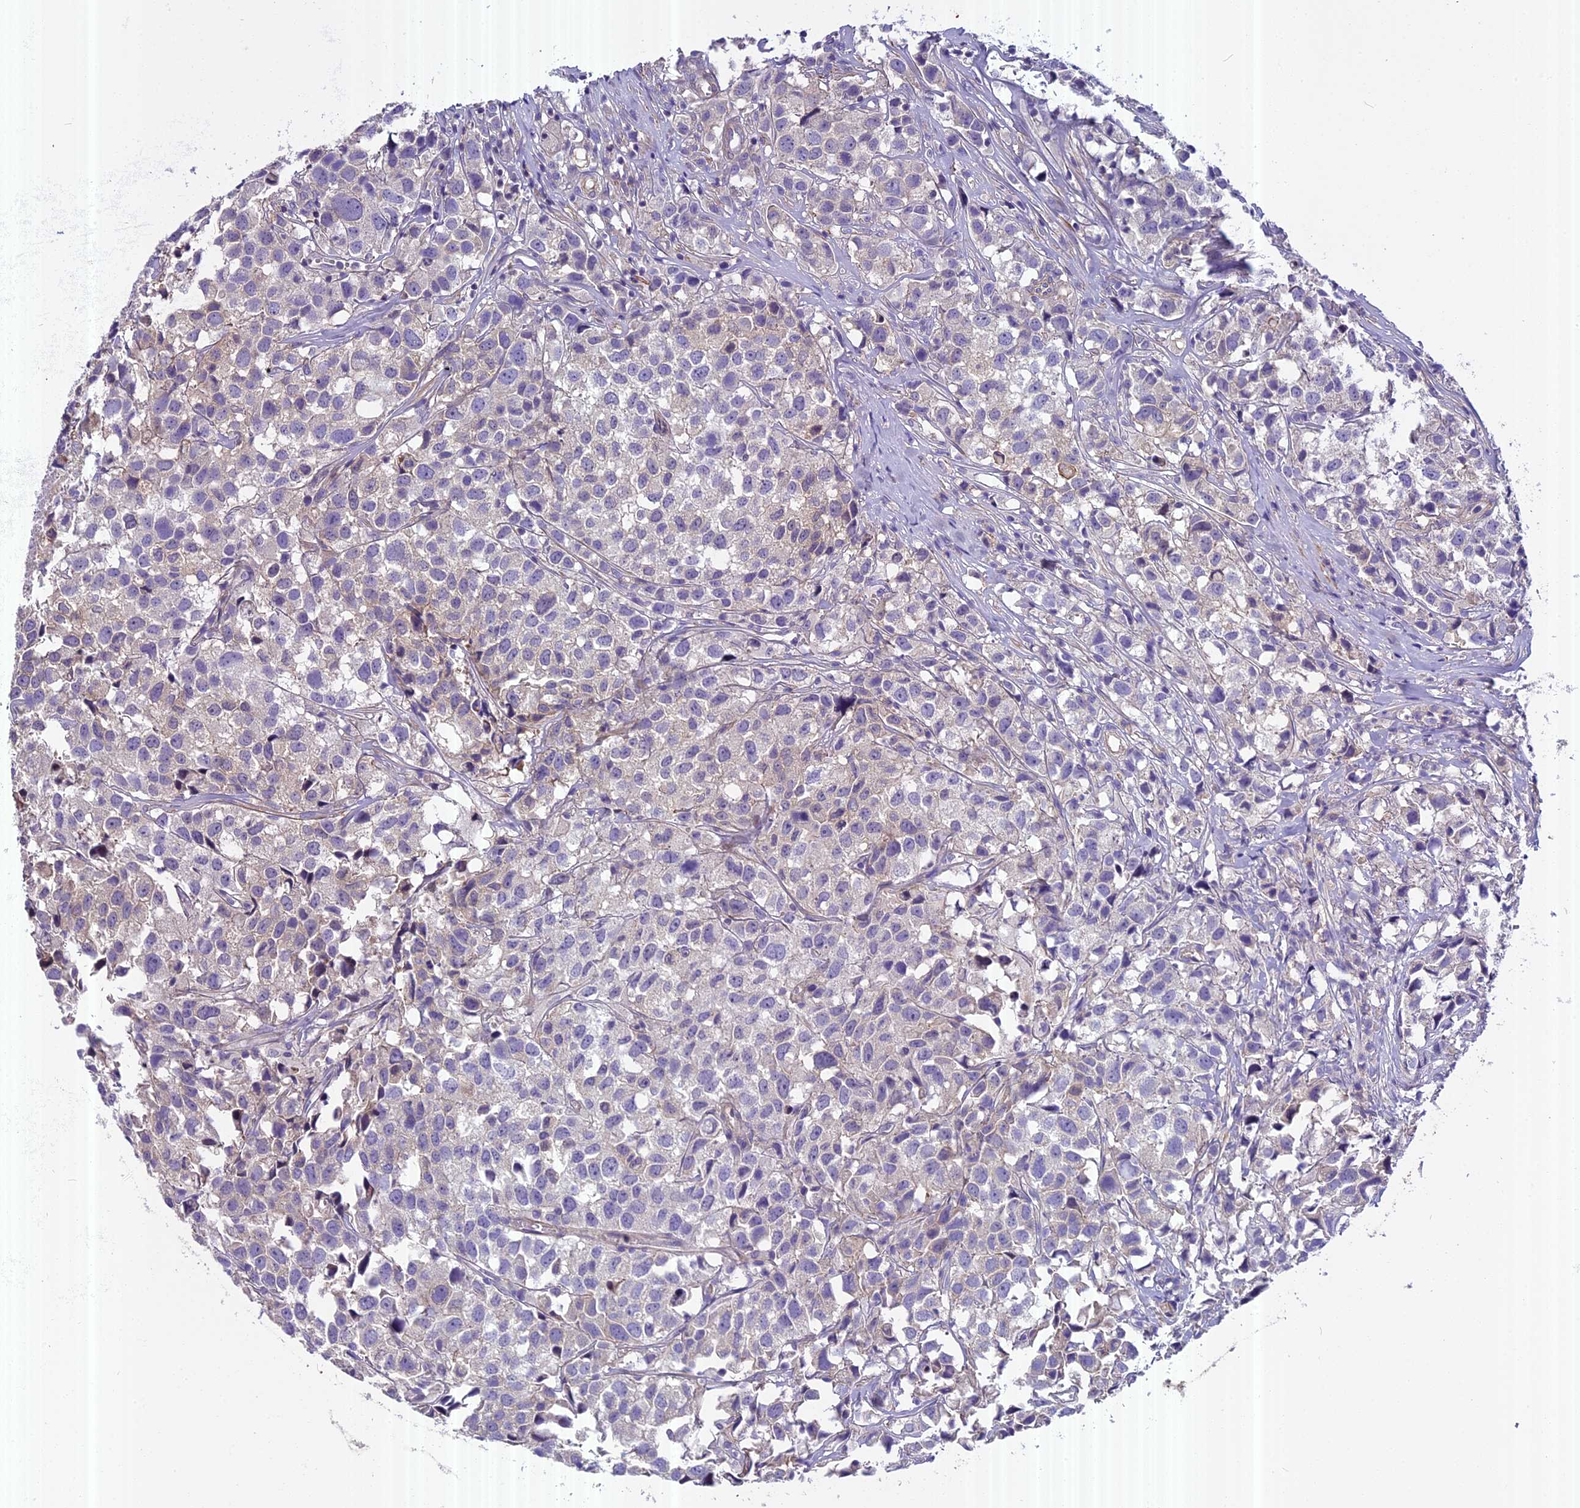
{"staining": {"intensity": "negative", "quantity": "none", "location": "none"}, "tissue": "urothelial cancer", "cell_type": "Tumor cells", "image_type": "cancer", "snomed": [{"axis": "morphology", "description": "Urothelial carcinoma, High grade"}, {"axis": "topography", "description": "Urinary bladder"}], "caption": "Immunohistochemistry (IHC) histopathology image of neoplastic tissue: urothelial carcinoma (high-grade) stained with DAB (3,3'-diaminobenzidine) reveals no significant protein positivity in tumor cells.", "gene": "FAM98C", "patient": {"sex": "female", "age": 75}}